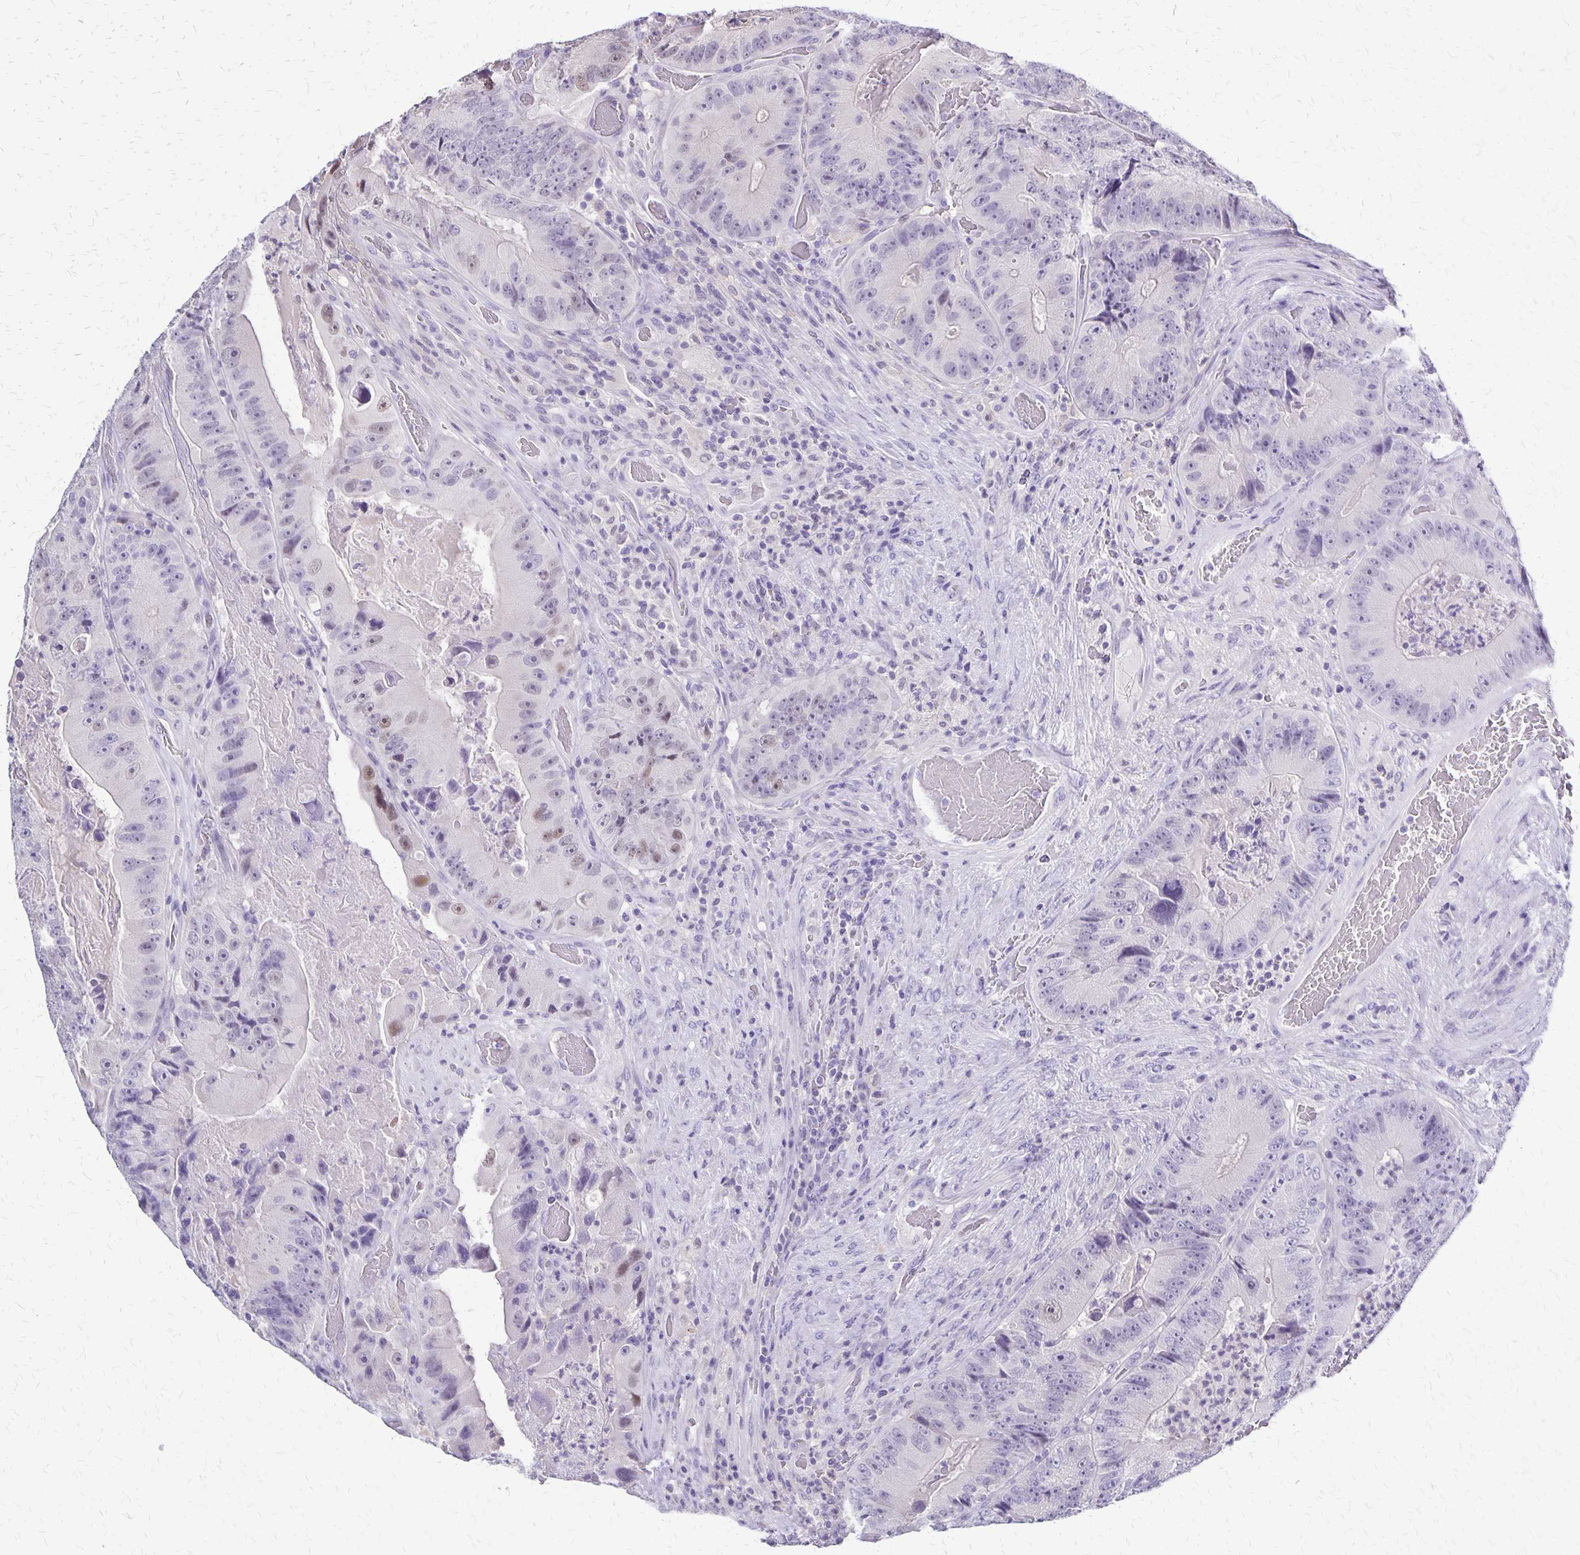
{"staining": {"intensity": "weak", "quantity": "<25%", "location": "nuclear"}, "tissue": "colorectal cancer", "cell_type": "Tumor cells", "image_type": "cancer", "snomed": [{"axis": "morphology", "description": "Adenocarcinoma, NOS"}, {"axis": "topography", "description": "Colon"}], "caption": "Colorectal adenocarcinoma stained for a protein using immunohistochemistry (IHC) exhibits no staining tumor cells.", "gene": "SI", "patient": {"sex": "female", "age": 86}}